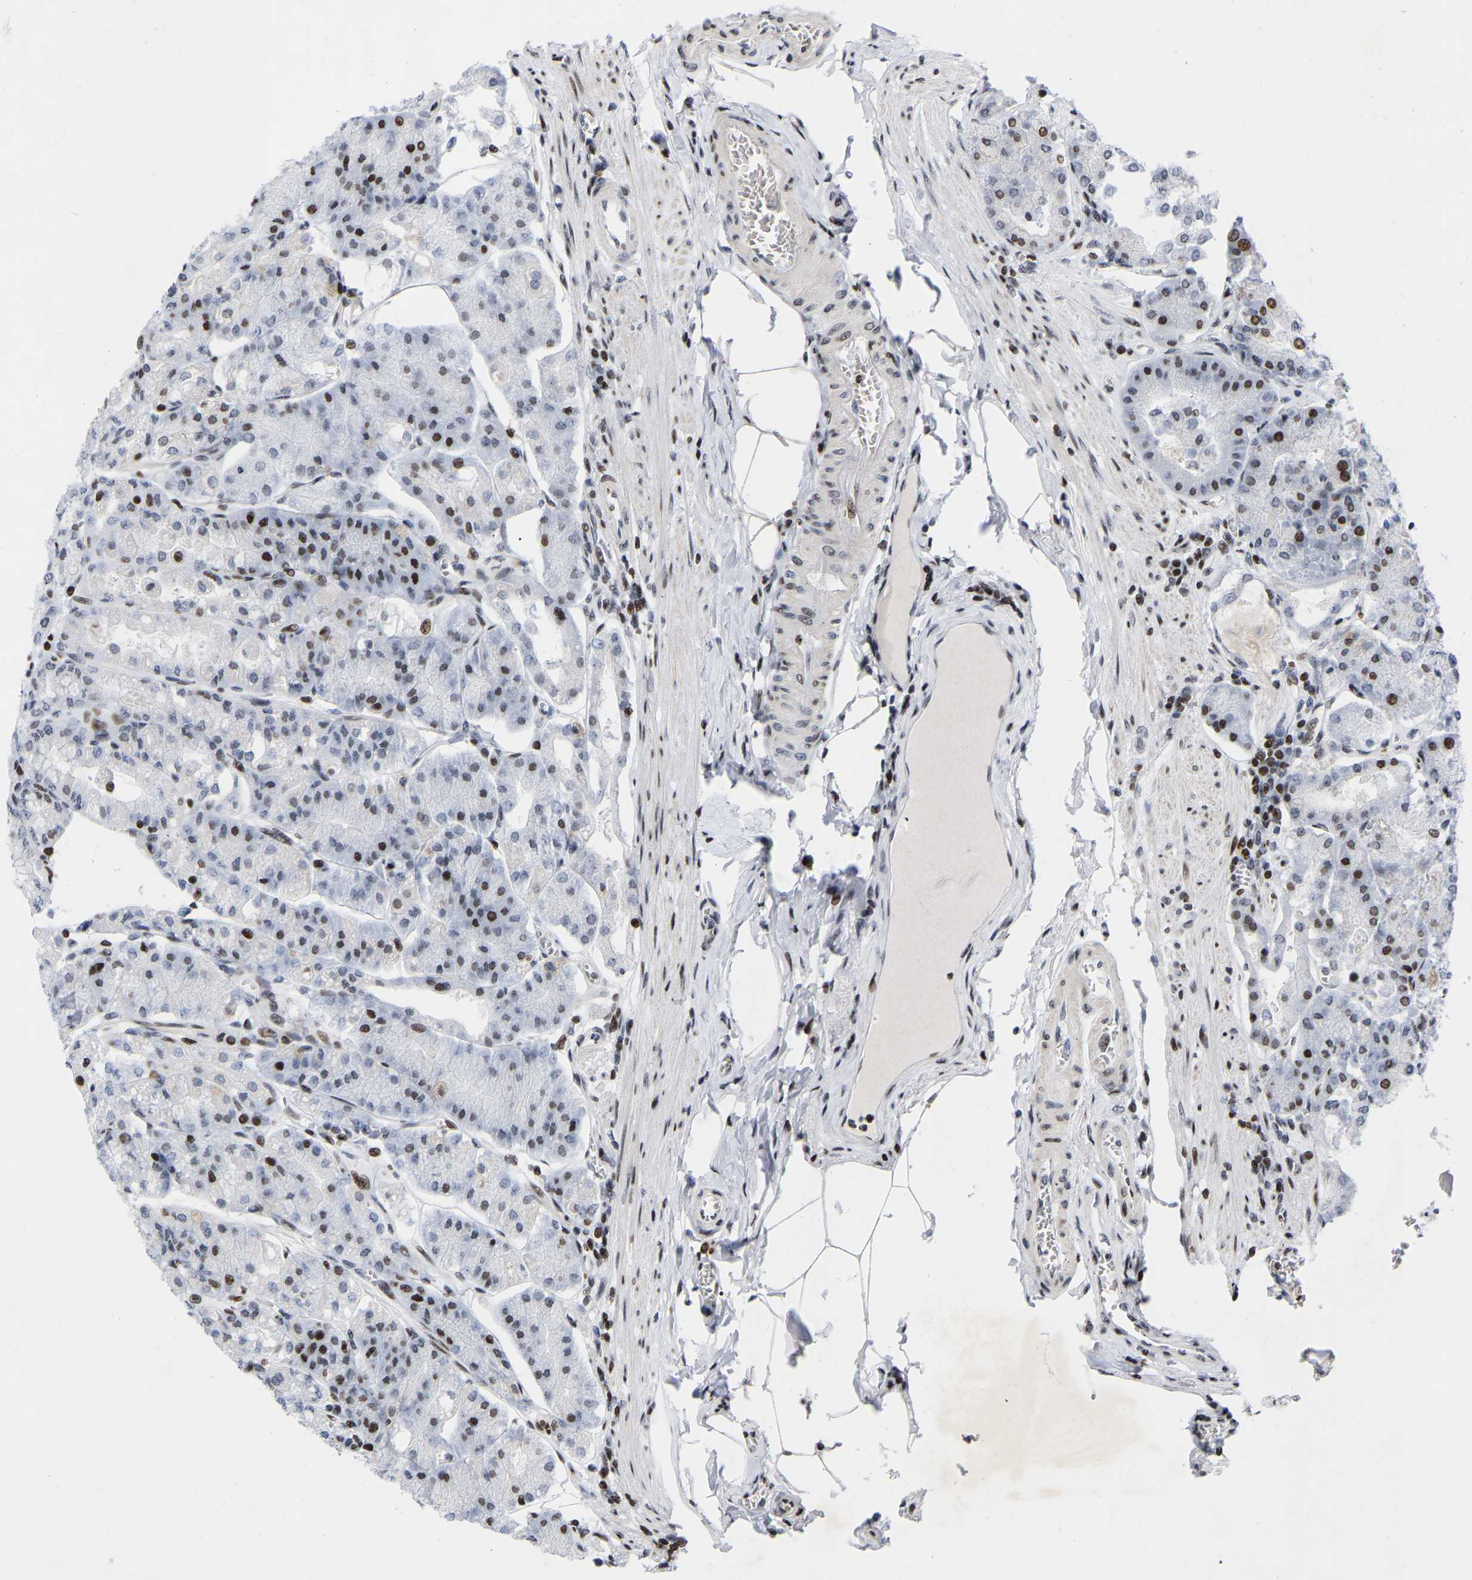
{"staining": {"intensity": "strong", "quantity": "25%-75%", "location": "nuclear"}, "tissue": "stomach", "cell_type": "Glandular cells", "image_type": "normal", "snomed": [{"axis": "morphology", "description": "Normal tissue, NOS"}, {"axis": "topography", "description": "Stomach, lower"}], "caption": "Immunohistochemical staining of normal stomach demonstrates 25%-75% levels of strong nuclear protein expression in about 25%-75% of glandular cells. The staining is performed using DAB (3,3'-diaminobenzidine) brown chromogen to label protein expression. The nuclei are counter-stained blue using hematoxylin.", "gene": "PRCC", "patient": {"sex": "male", "age": 71}}